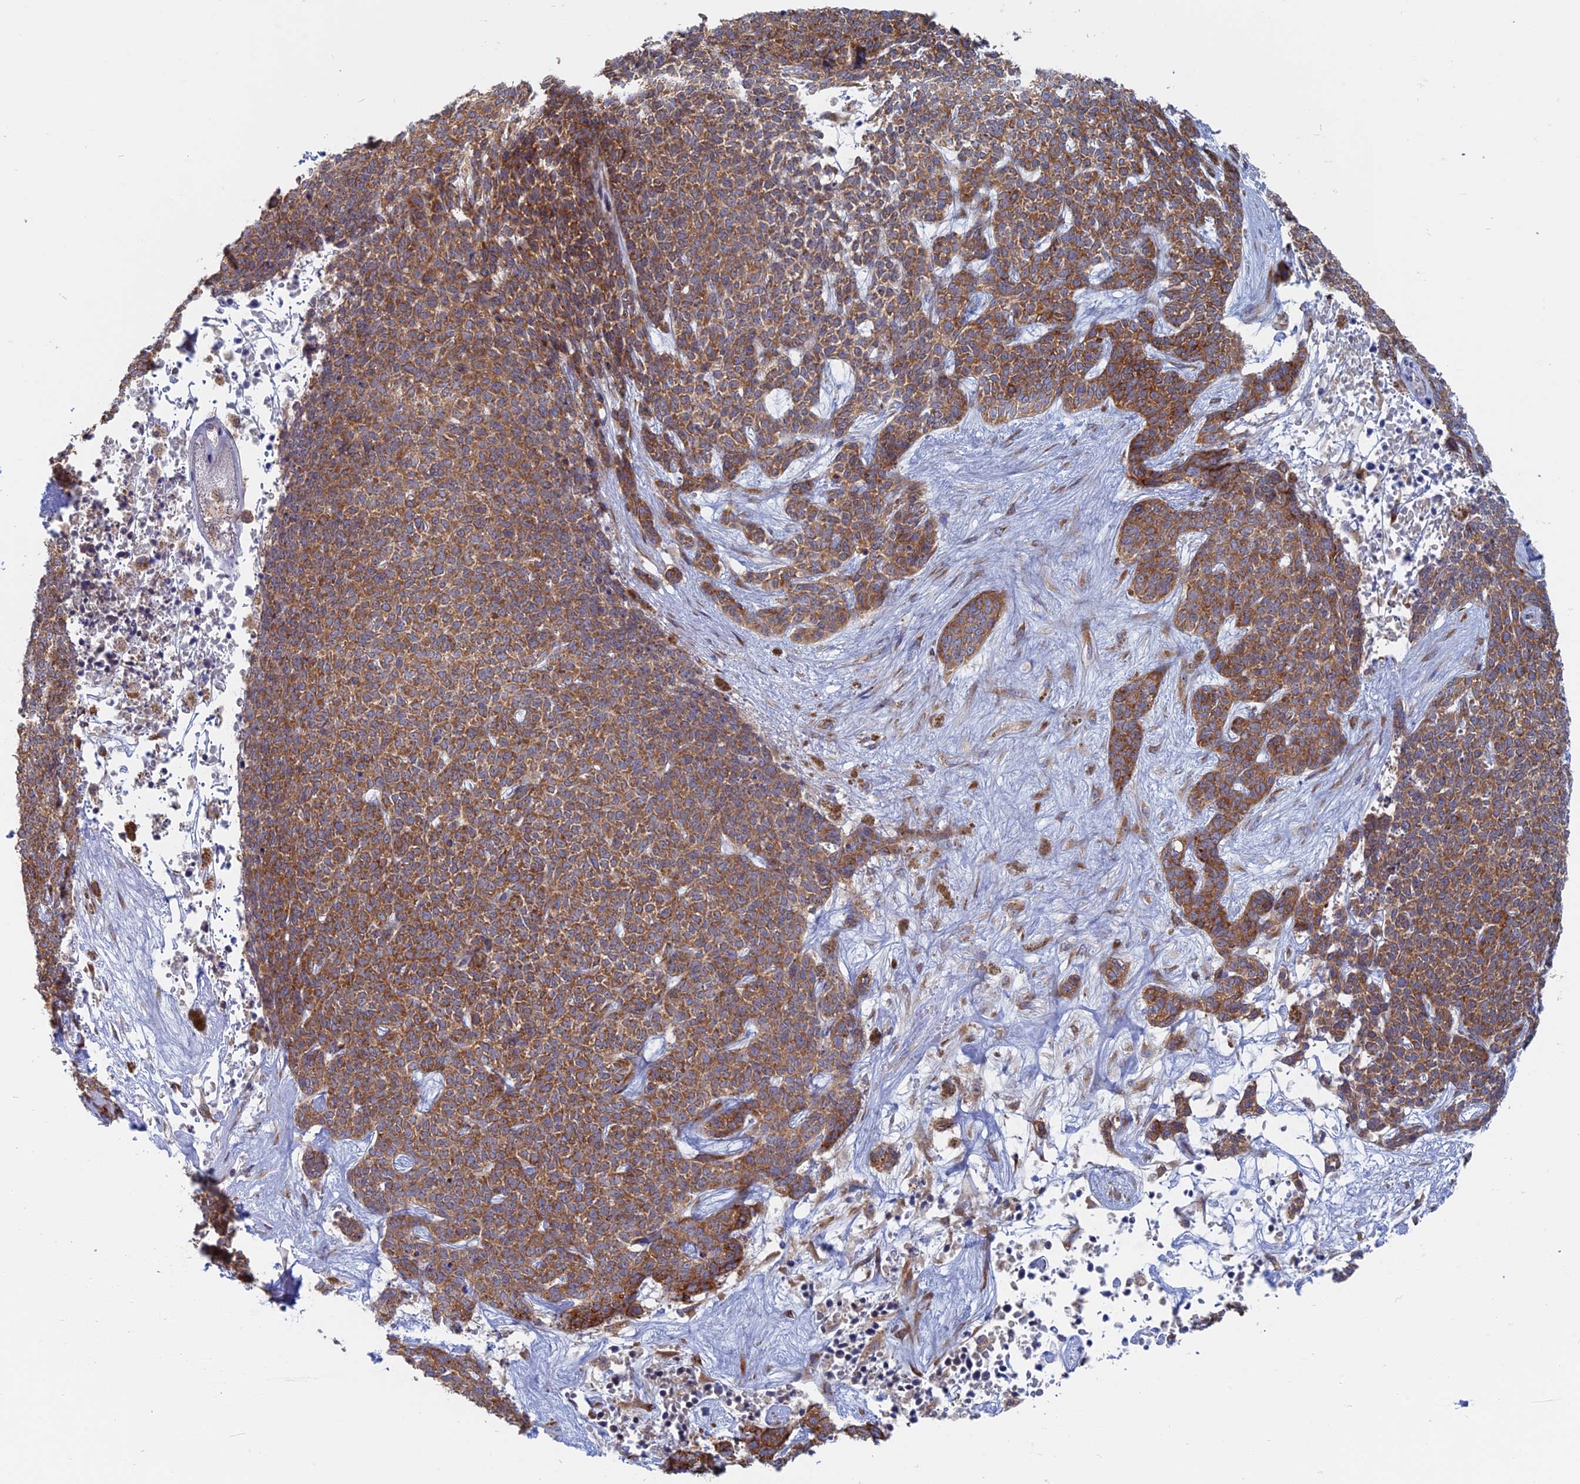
{"staining": {"intensity": "moderate", "quantity": ">75%", "location": "cytoplasmic/membranous"}, "tissue": "skin cancer", "cell_type": "Tumor cells", "image_type": "cancer", "snomed": [{"axis": "morphology", "description": "Basal cell carcinoma"}, {"axis": "topography", "description": "Skin"}], "caption": "Immunohistochemistry (IHC) (DAB (3,3'-diaminobenzidine)) staining of basal cell carcinoma (skin) demonstrates moderate cytoplasmic/membranous protein staining in about >75% of tumor cells.", "gene": "TBC1D30", "patient": {"sex": "female", "age": 84}}